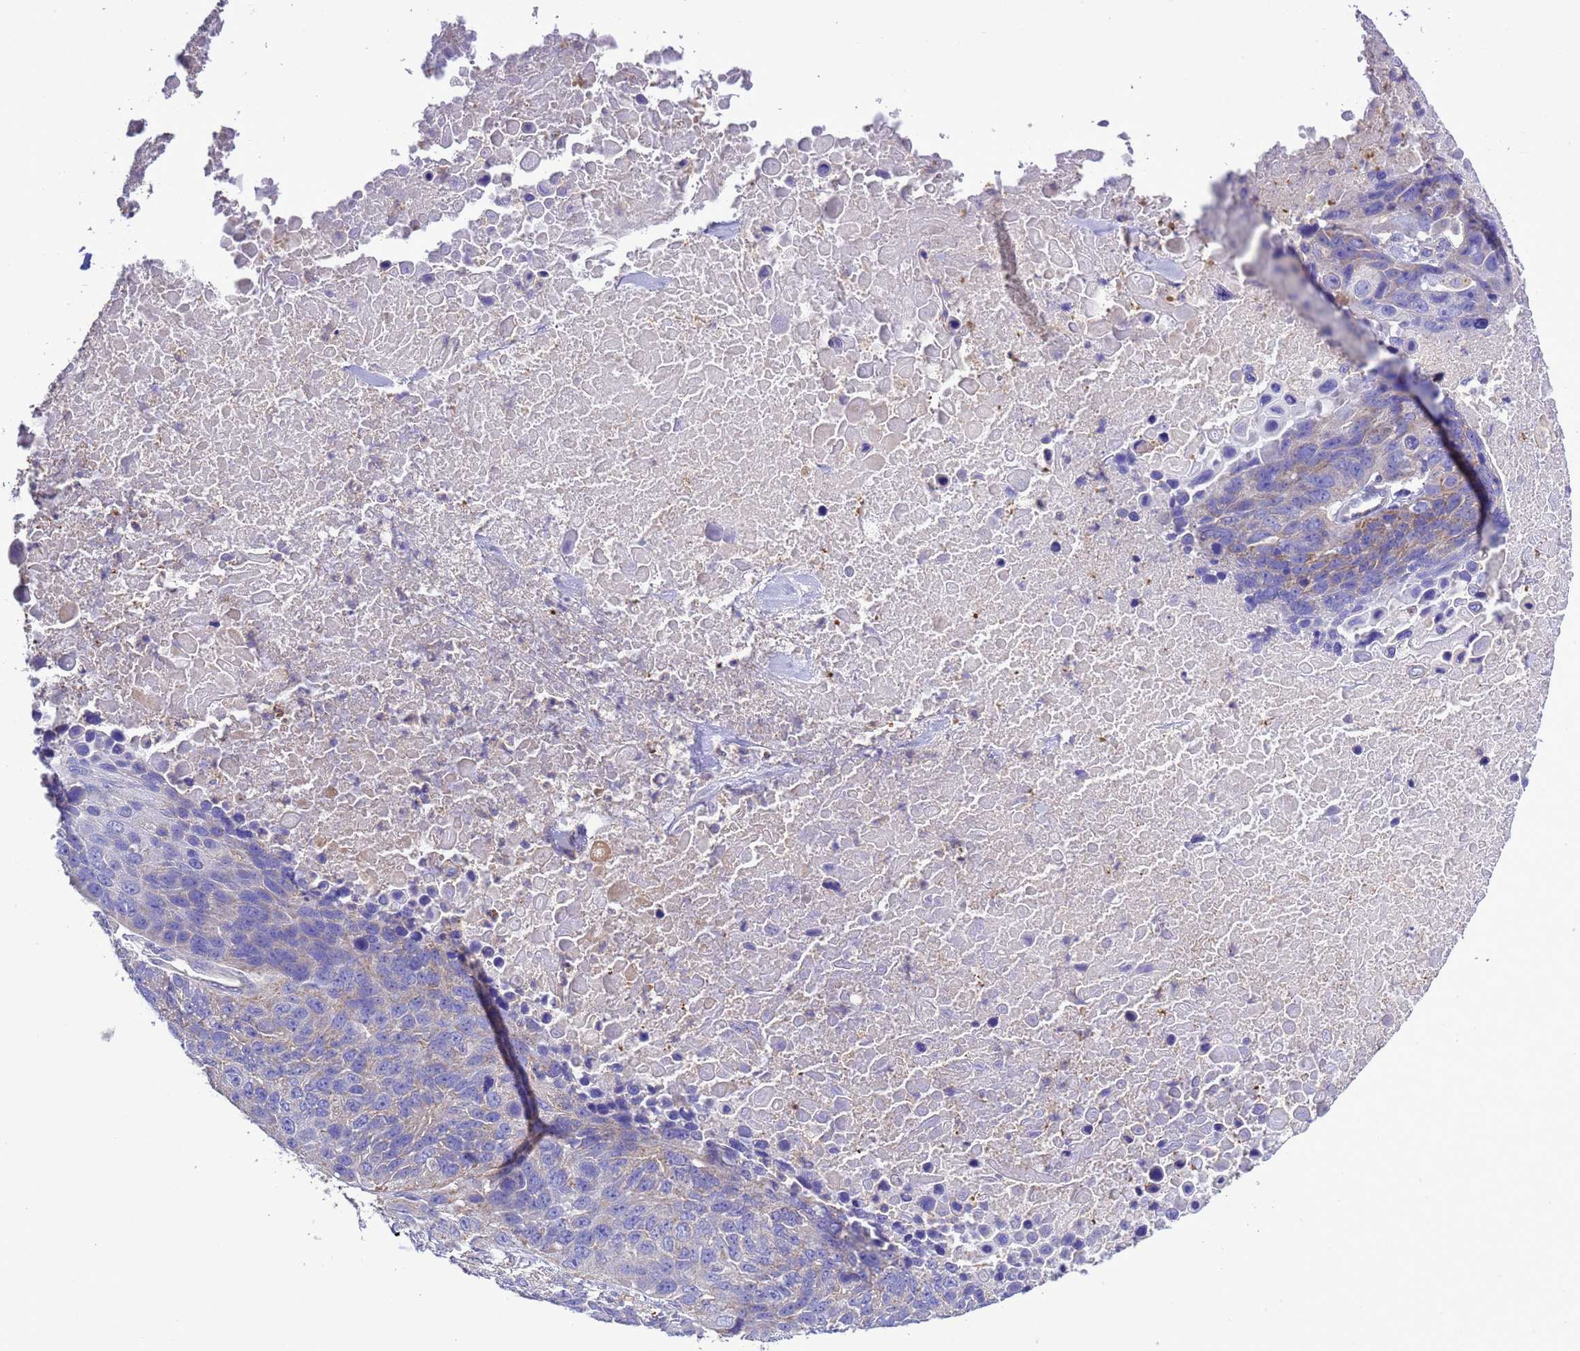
{"staining": {"intensity": "weak", "quantity": "<25%", "location": "cytoplasmic/membranous"}, "tissue": "lung cancer", "cell_type": "Tumor cells", "image_type": "cancer", "snomed": [{"axis": "morphology", "description": "Normal tissue, NOS"}, {"axis": "morphology", "description": "Squamous cell carcinoma, NOS"}, {"axis": "topography", "description": "Lymph node"}, {"axis": "topography", "description": "Lung"}], "caption": "There is no significant staining in tumor cells of squamous cell carcinoma (lung). Brightfield microscopy of immunohistochemistry stained with DAB (3,3'-diaminobenzidine) (brown) and hematoxylin (blue), captured at high magnification.", "gene": "KICS2", "patient": {"sex": "male", "age": 66}}